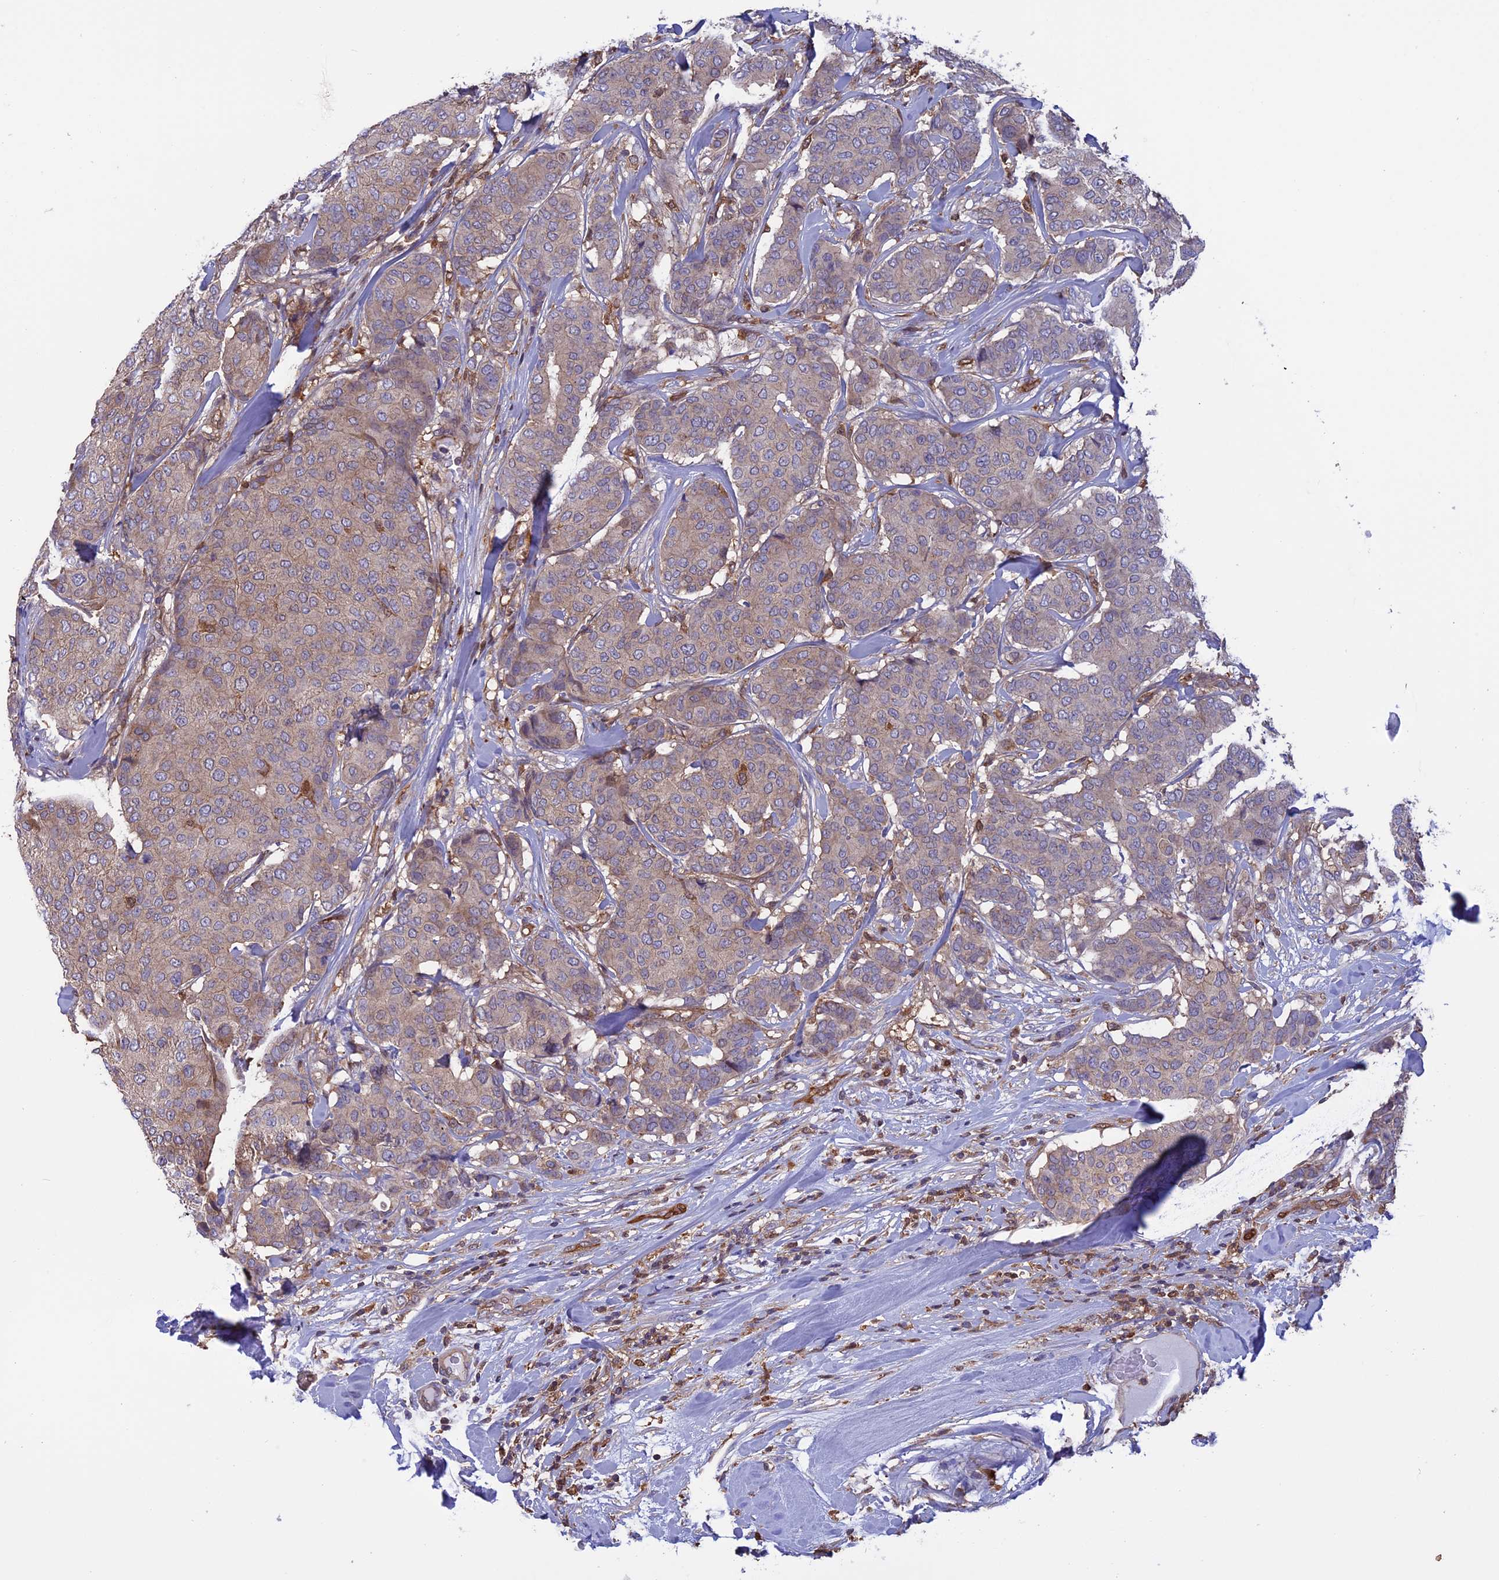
{"staining": {"intensity": "weak", "quantity": "<25%", "location": "cytoplasmic/membranous"}, "tissue": "breast cancer", "cell_type": "Tumor cells", "image_type": "cancer", "snomed": [{"axis": "morphology", "description": "Duct carcinoma"}, {"axis": "topography", "description": "Breast"}], "caption": "Immunohistochemical staining of human breast cancer (invasive ductal carcinoma) shows no significant staining in tumor cells.", "gene": "ARHGAP18", "patient": {"sex": "female", "age": 75}}